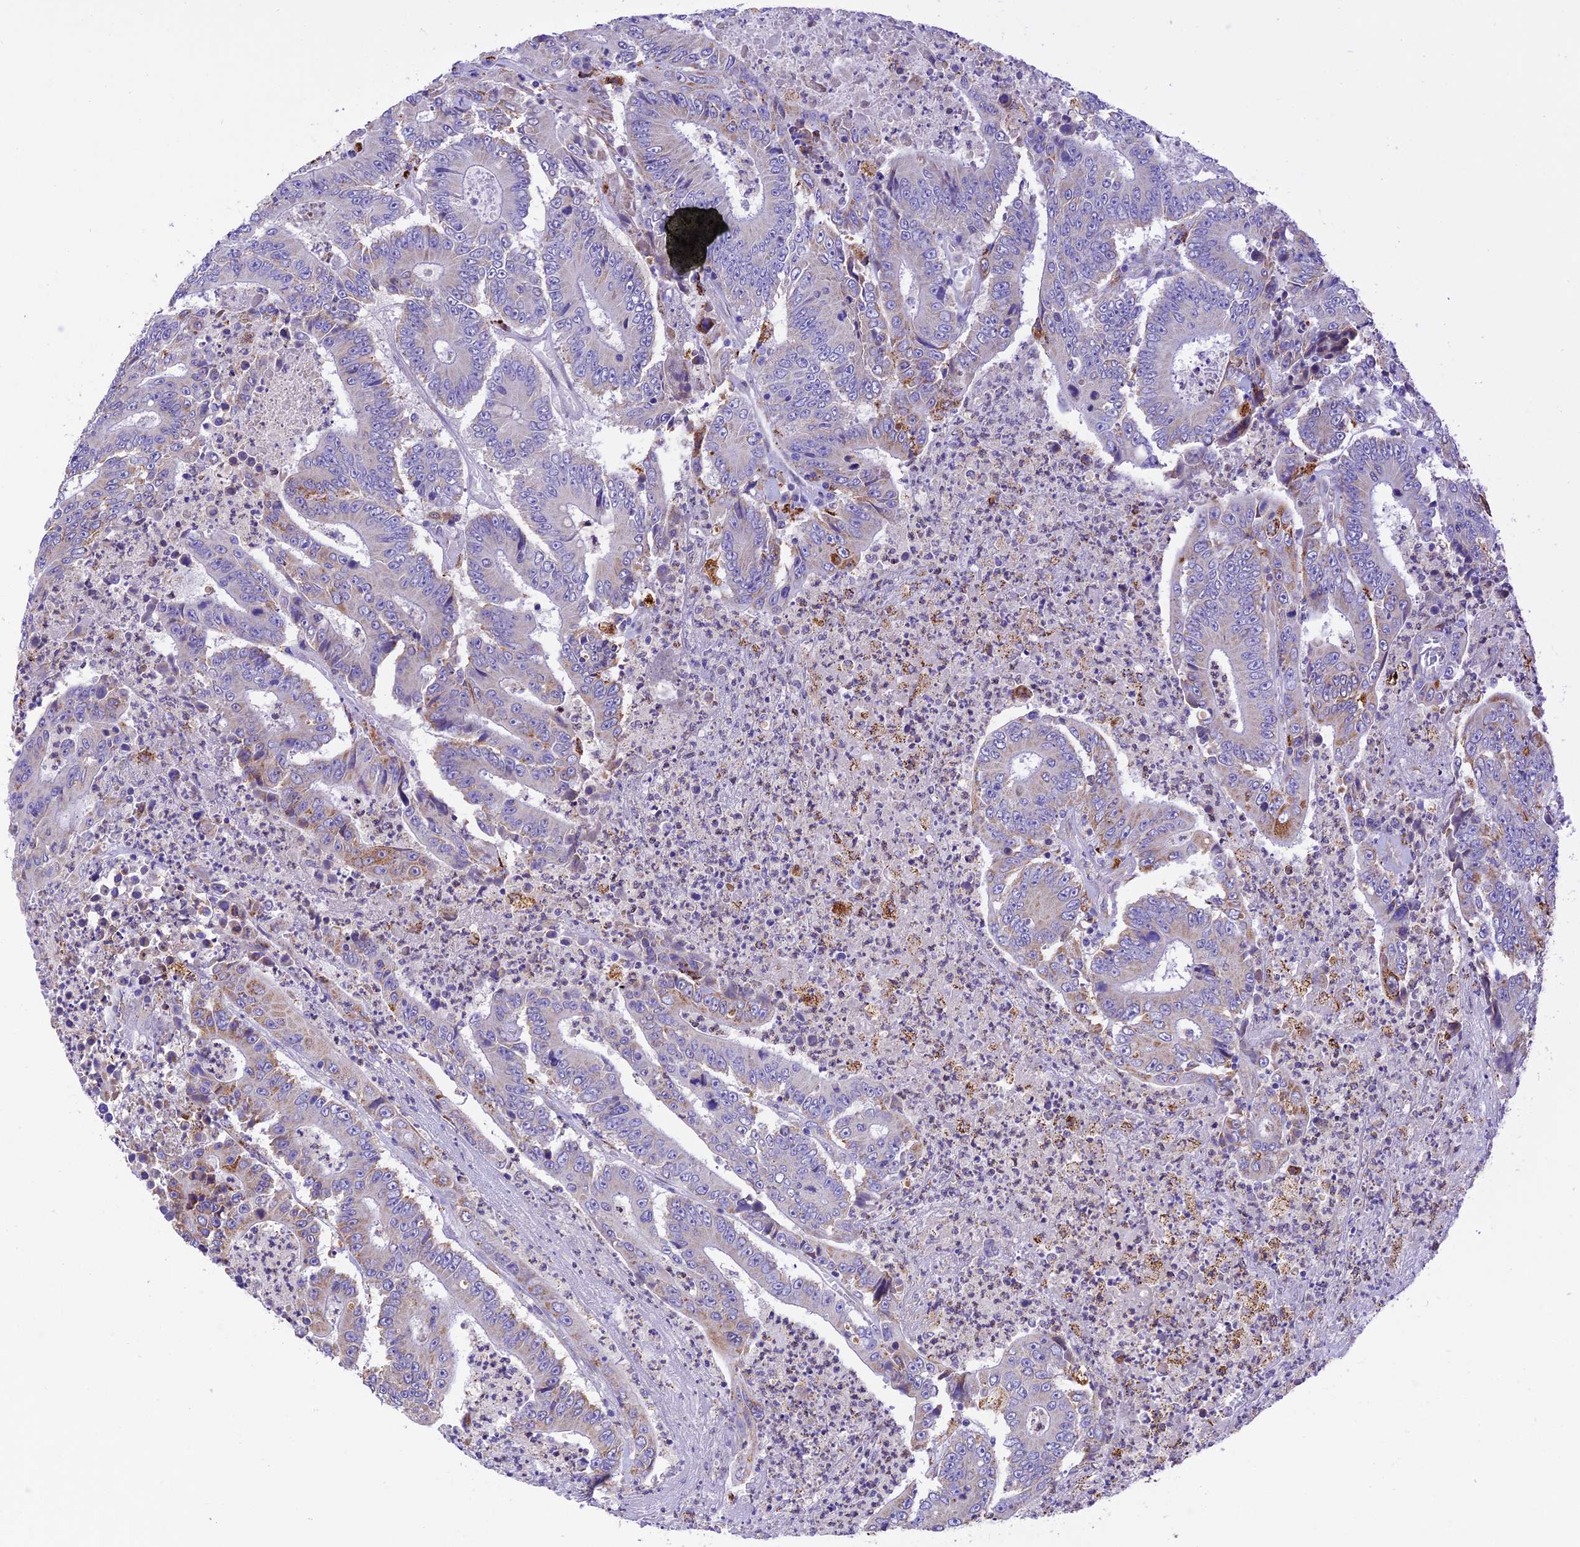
{"staining": {"intensity": "weak", "quantity": "<25%", "location": "cytoplasmic/membranous"}, "tissue": "colorectal cancer", "cell_type": "Tumor cells", "image_type": "cancer", "snomed": [{"axis": "morphology", "description": "Adenocarcinoma, NOS"}, {"axis": "topography", "description": "Colon"}], "caption": "Adenocarcinoma (colorectal) was stained to show a protein in brown. There is no significant staining in tumor cells. Brightfield microscopy of immunohistochemistry (IHC) stained with DAB (3,3'-diaminobenzidine) (brown) and hematoxylin (blue), captured at high magnification.", "gene": "VKORC1", "patient": {"sex": "male", "age": 83}}